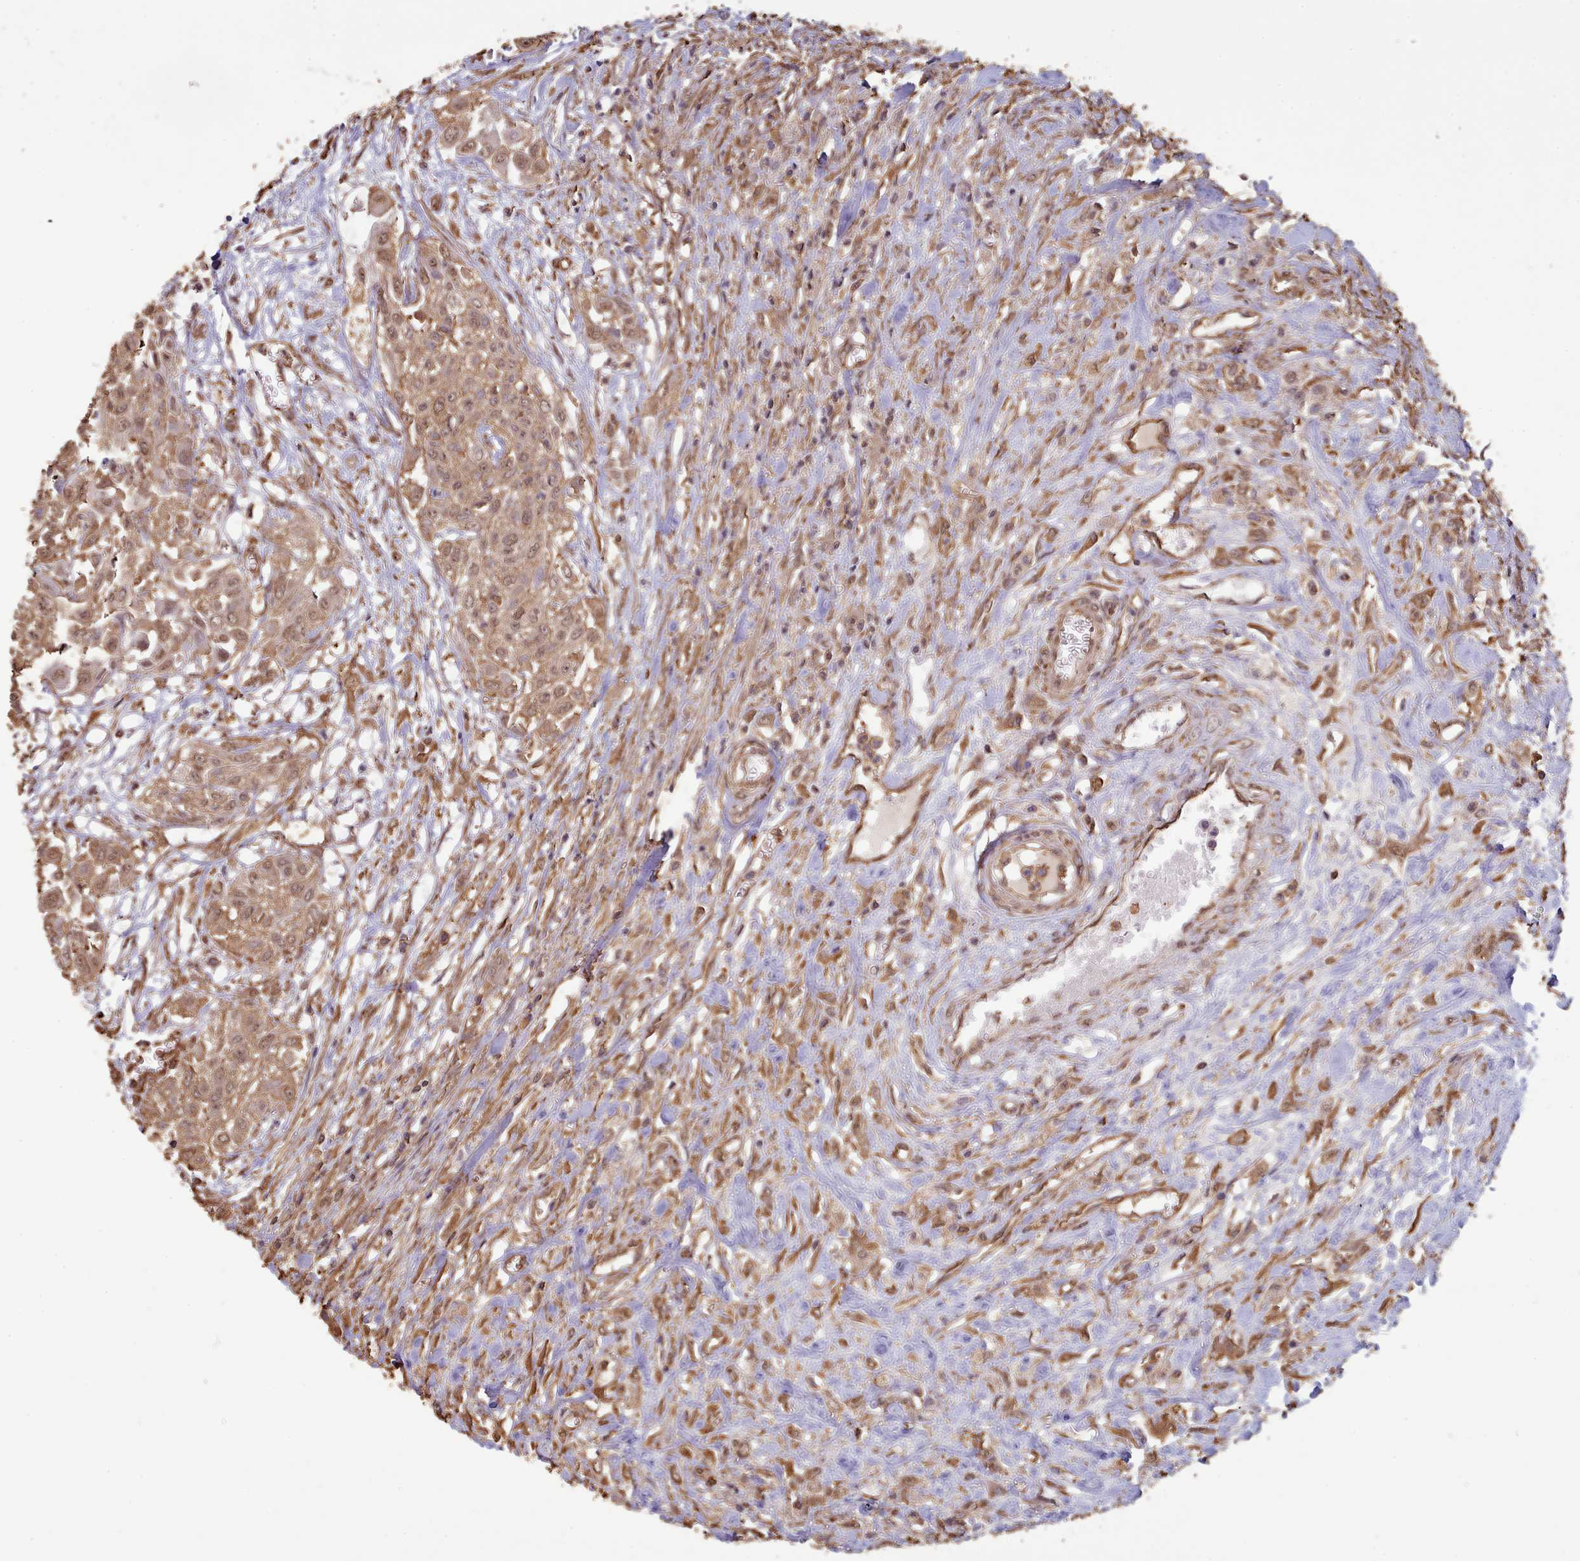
{"staining": {"intensity": "moderate", "quantity": ">75%", "location": "cytoplasmic/membranous,nuclear"}, "tissue": "urothelial cancer", "cell_type": "Tumor cells", "image_type": "cancer", "snomed": [{"axis": "morphology", "description": "Urothelial carcinoma, High grade"}, {"axis": "topography", "description": "Urinary bladder"}], "caption": "Immunohistochemistry micrograph of high-grade urothelial carcinoma stained for a protein (brown), which displays medium levels of moderate cytoplasmic/membranous and nuclear staining in approximately >75% of tumor cells.", "gene": "METRN", "patient": {"sex": "male", "age": 57}}